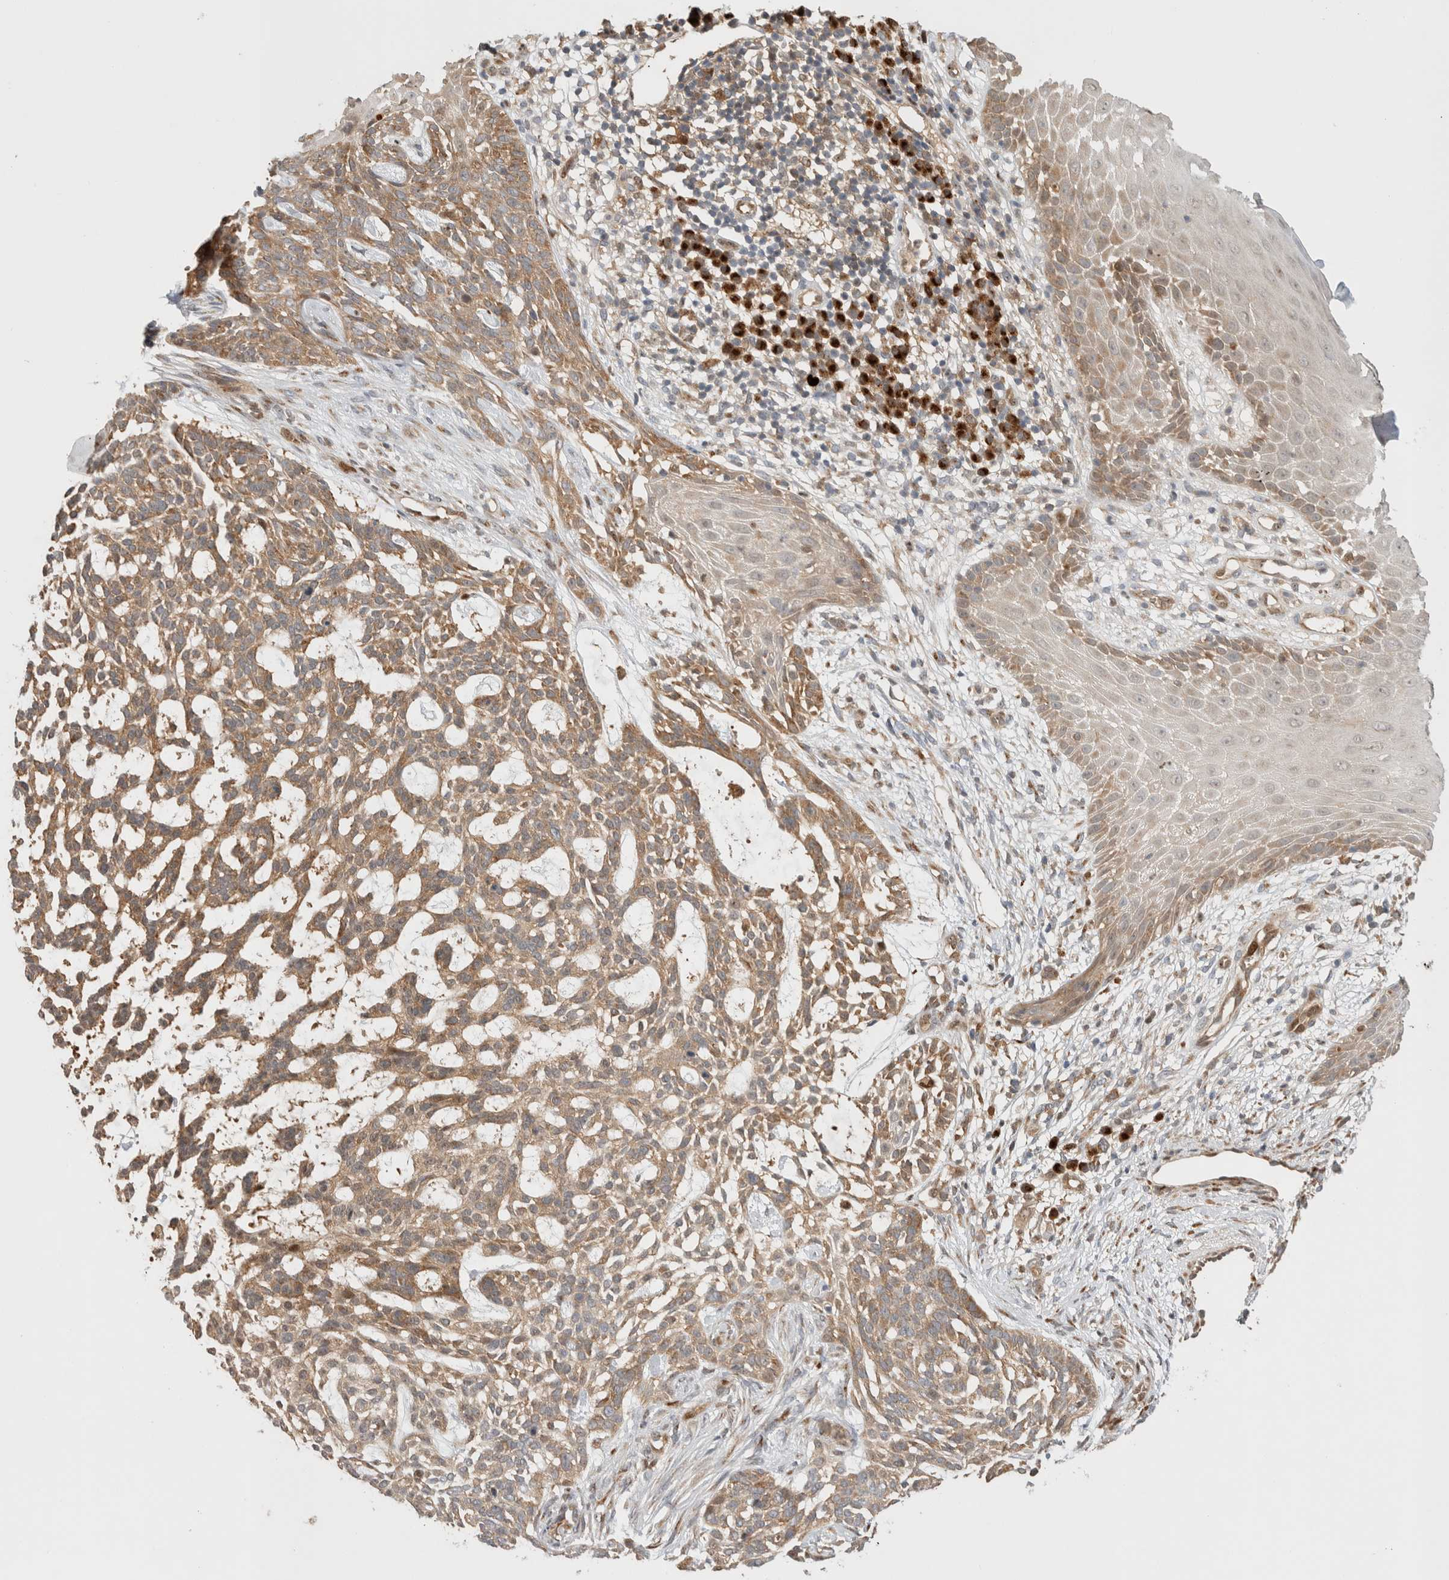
{"staining": {"intensity": "moderate", "quantity": ">75%", "location": "cytoplasmic/membranous"}, "tissue": "skin cancer", "cell_type": "Tumor cells", "image_type": "cancer", "snomed": [{"axis": "morphology", "description": "Basal cell carcinoma"}, {"axis": "topography", "description": "Skin"}], "caption": "High-magnification brightfield microscopy of skin basal cell carcinoma stained with DAB (3,3'-diaminobenzidine) (brown) and counterstained with hematoxylin (blue). tumor cells exhibit moderate cytoplasmic/membranous expression is appreciated in about>75% of cells.", "gene": "OTUD6B", "patient": {"sex": "female", "age": 64}}